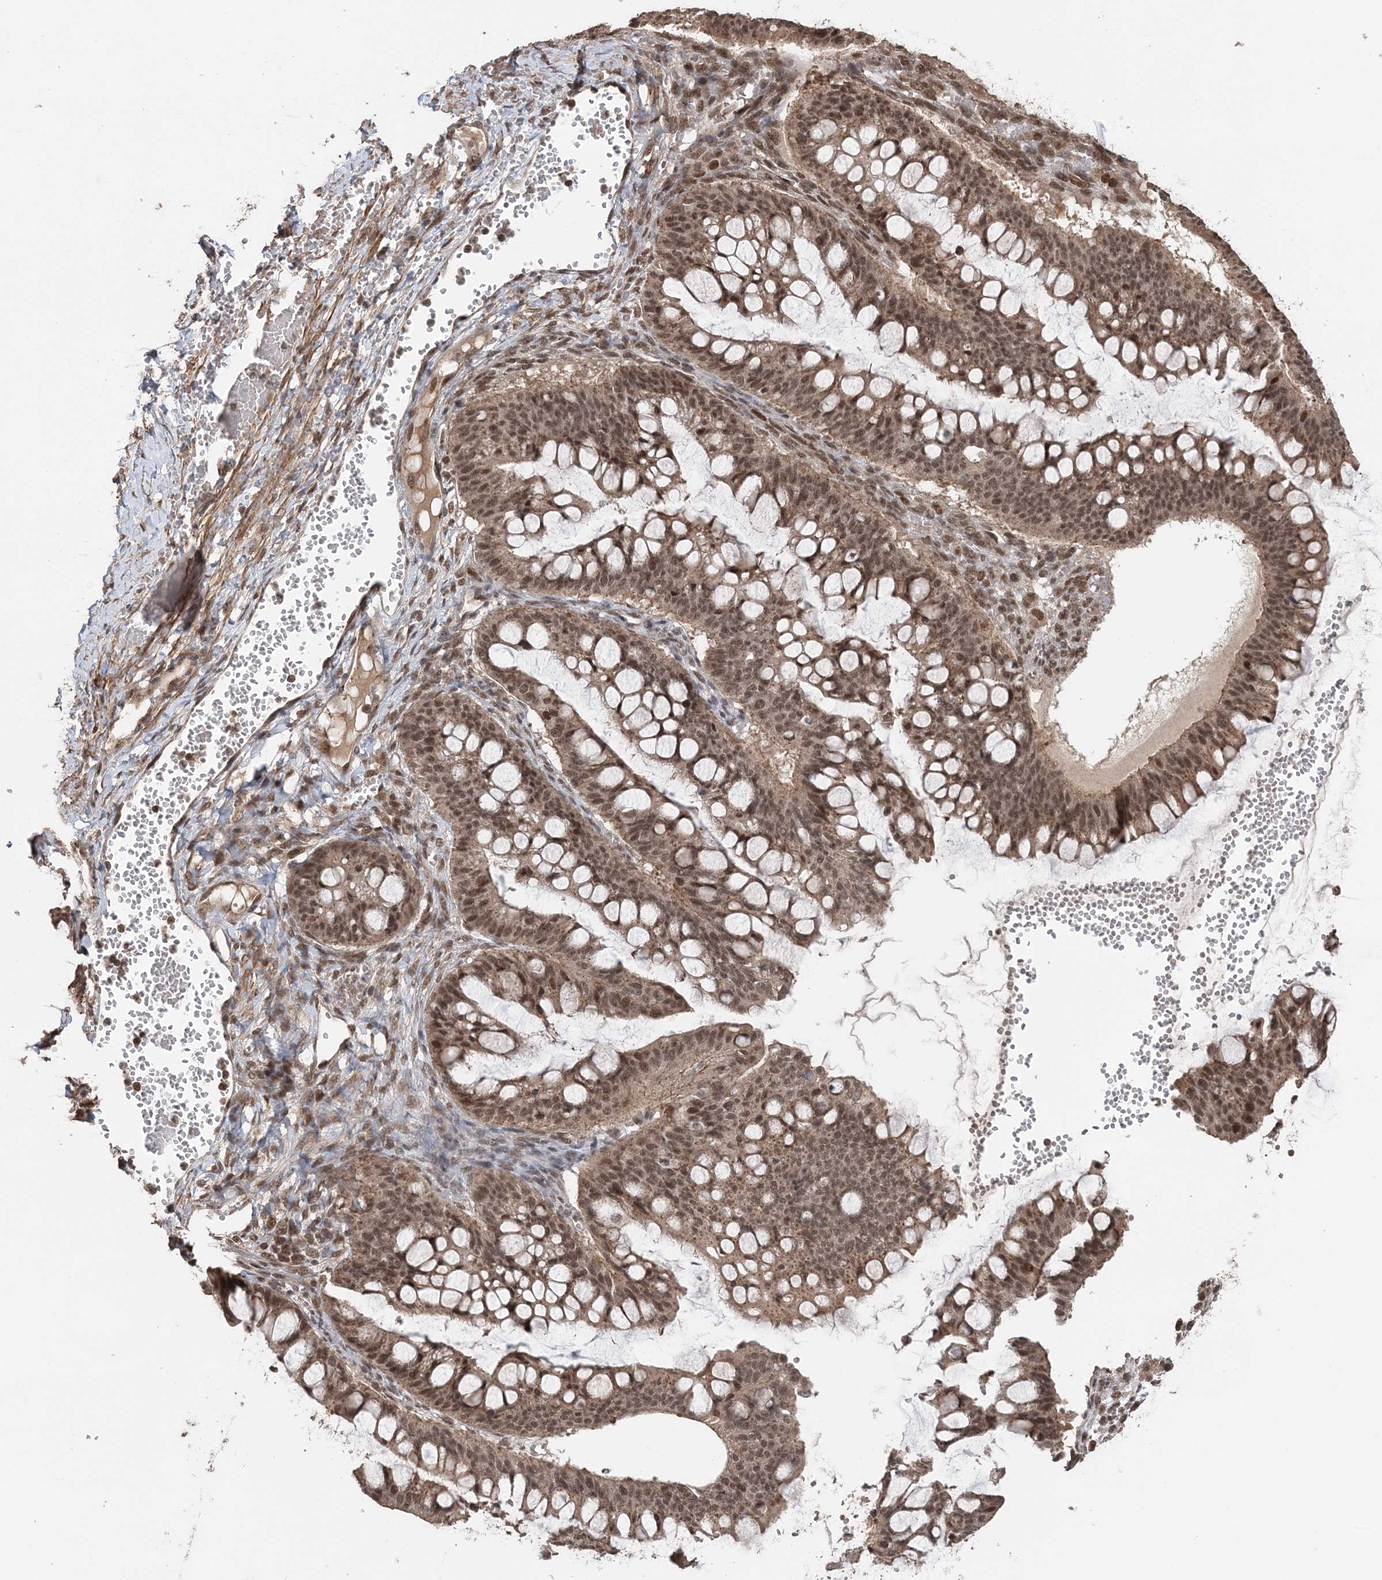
{"staining": {"intensity": "moderate", "quantity": ">75%", "location": "cytoplasmic/membranous,nuclear"}, "tissue": "ovarian cancer", "cell_type": "Tumor cells", "image_type": "cancer", "snomed": [{"axis": "morphology", "description": "Cystadenocarcinoma, mucinous, NOS"}, {"axis": "topography", "description": "Ovary"}], "caption": "Immunohistochemistry histopathology image of neoplastic tissue: human ovarian cancer (mucinous cystadenocarcinoma) stained using immunohistochemistry (IHC) exhibits medium levels of moderate protein expression localized specifically in the cytoplasmic/membranous and nuclear of tumor cells, appearing as a cytoplasmic/membranous and nuclear brown color.", "gene": "TSHZ2", "patient": {"sex": "female", "age": 73}}